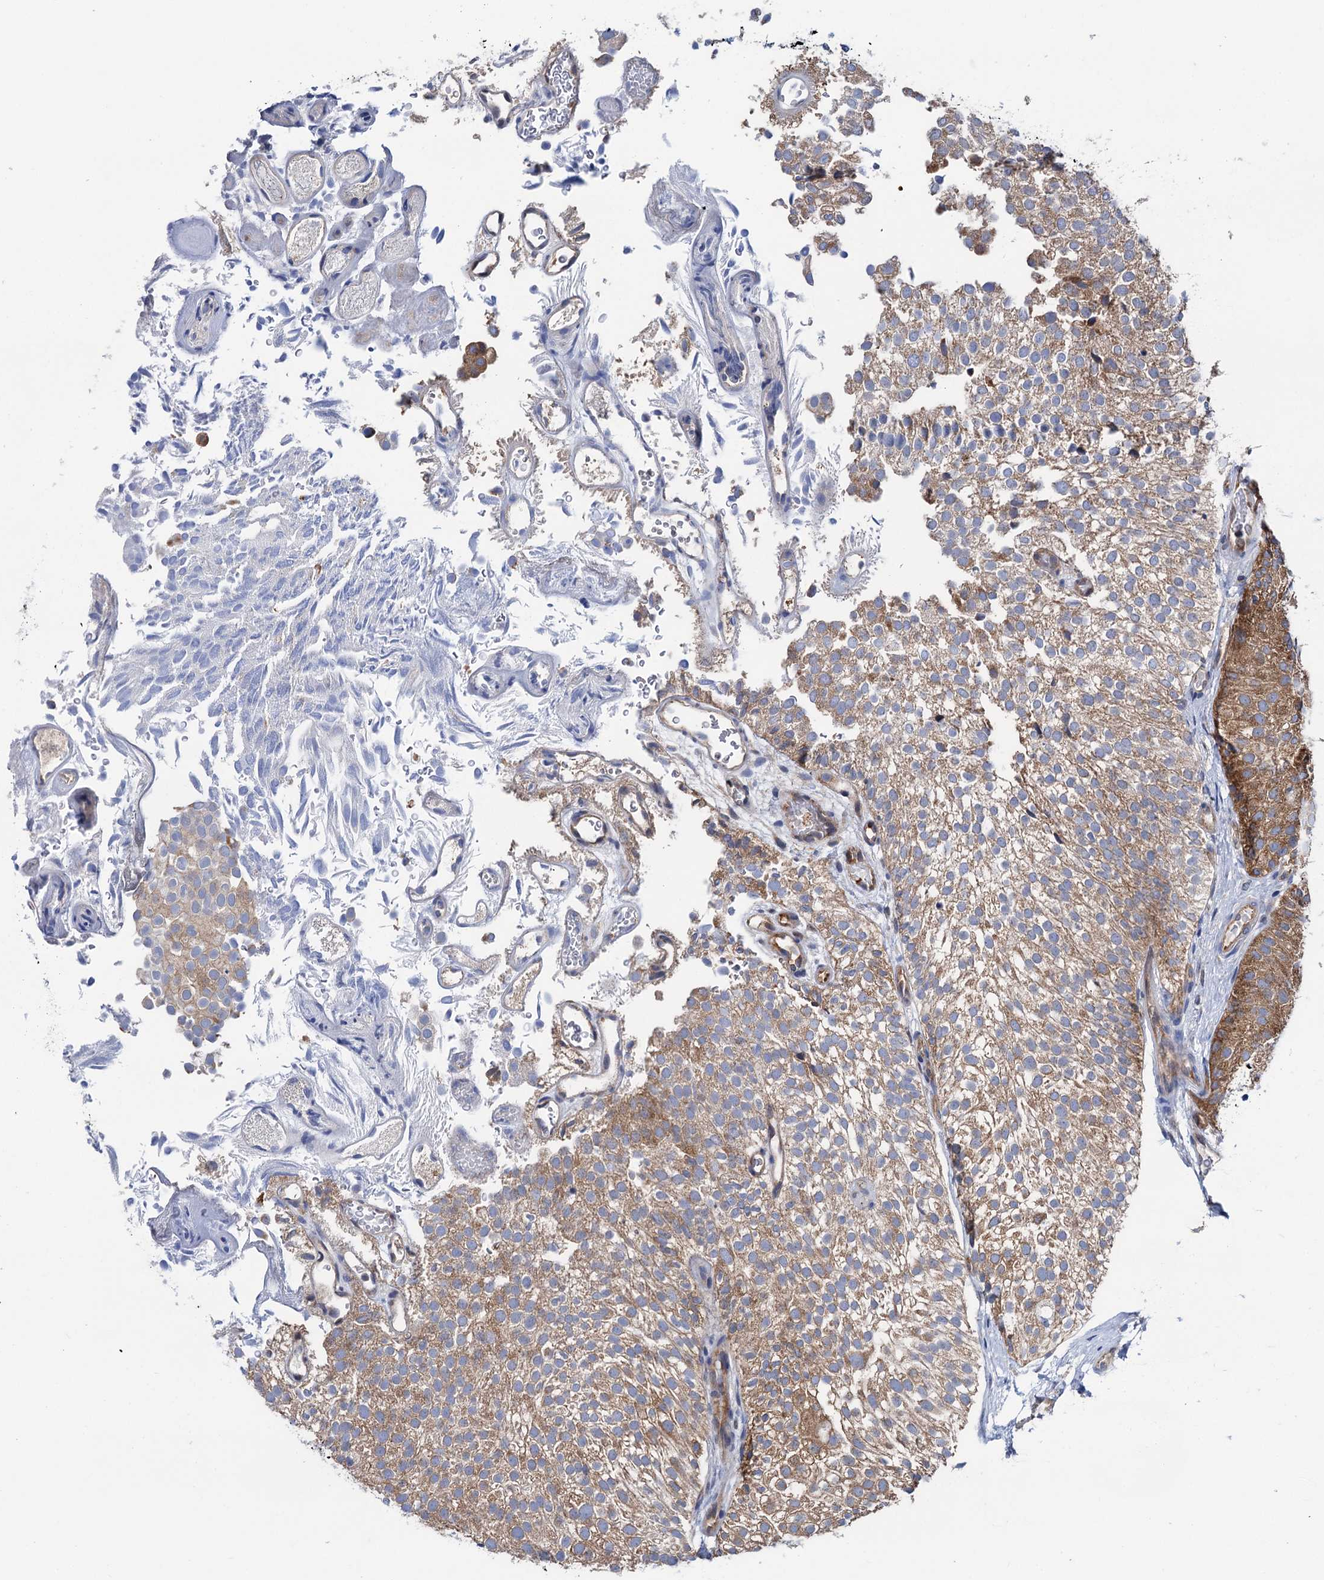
{"staining": {"intensity": "moderate", "quantity": ">75%", "location": "cytoplasmic/membranous"}, "tissue": "urothelial cancer", "cell_type": "Tumor cells", "image_type": "cancer", "snomed": [{"axis": "morphology", "description": "Urothelial carcinoma, Low grade"}, {"axis": "topography", "description": "Urinary bladder"}], "caption": "Urothelial carcinoma (low-grade) stained with a protein marker reveals moderate staining in tumor cells.", "gene": "ZNRD2", "patient": {"sex": "male", "age": 78}}